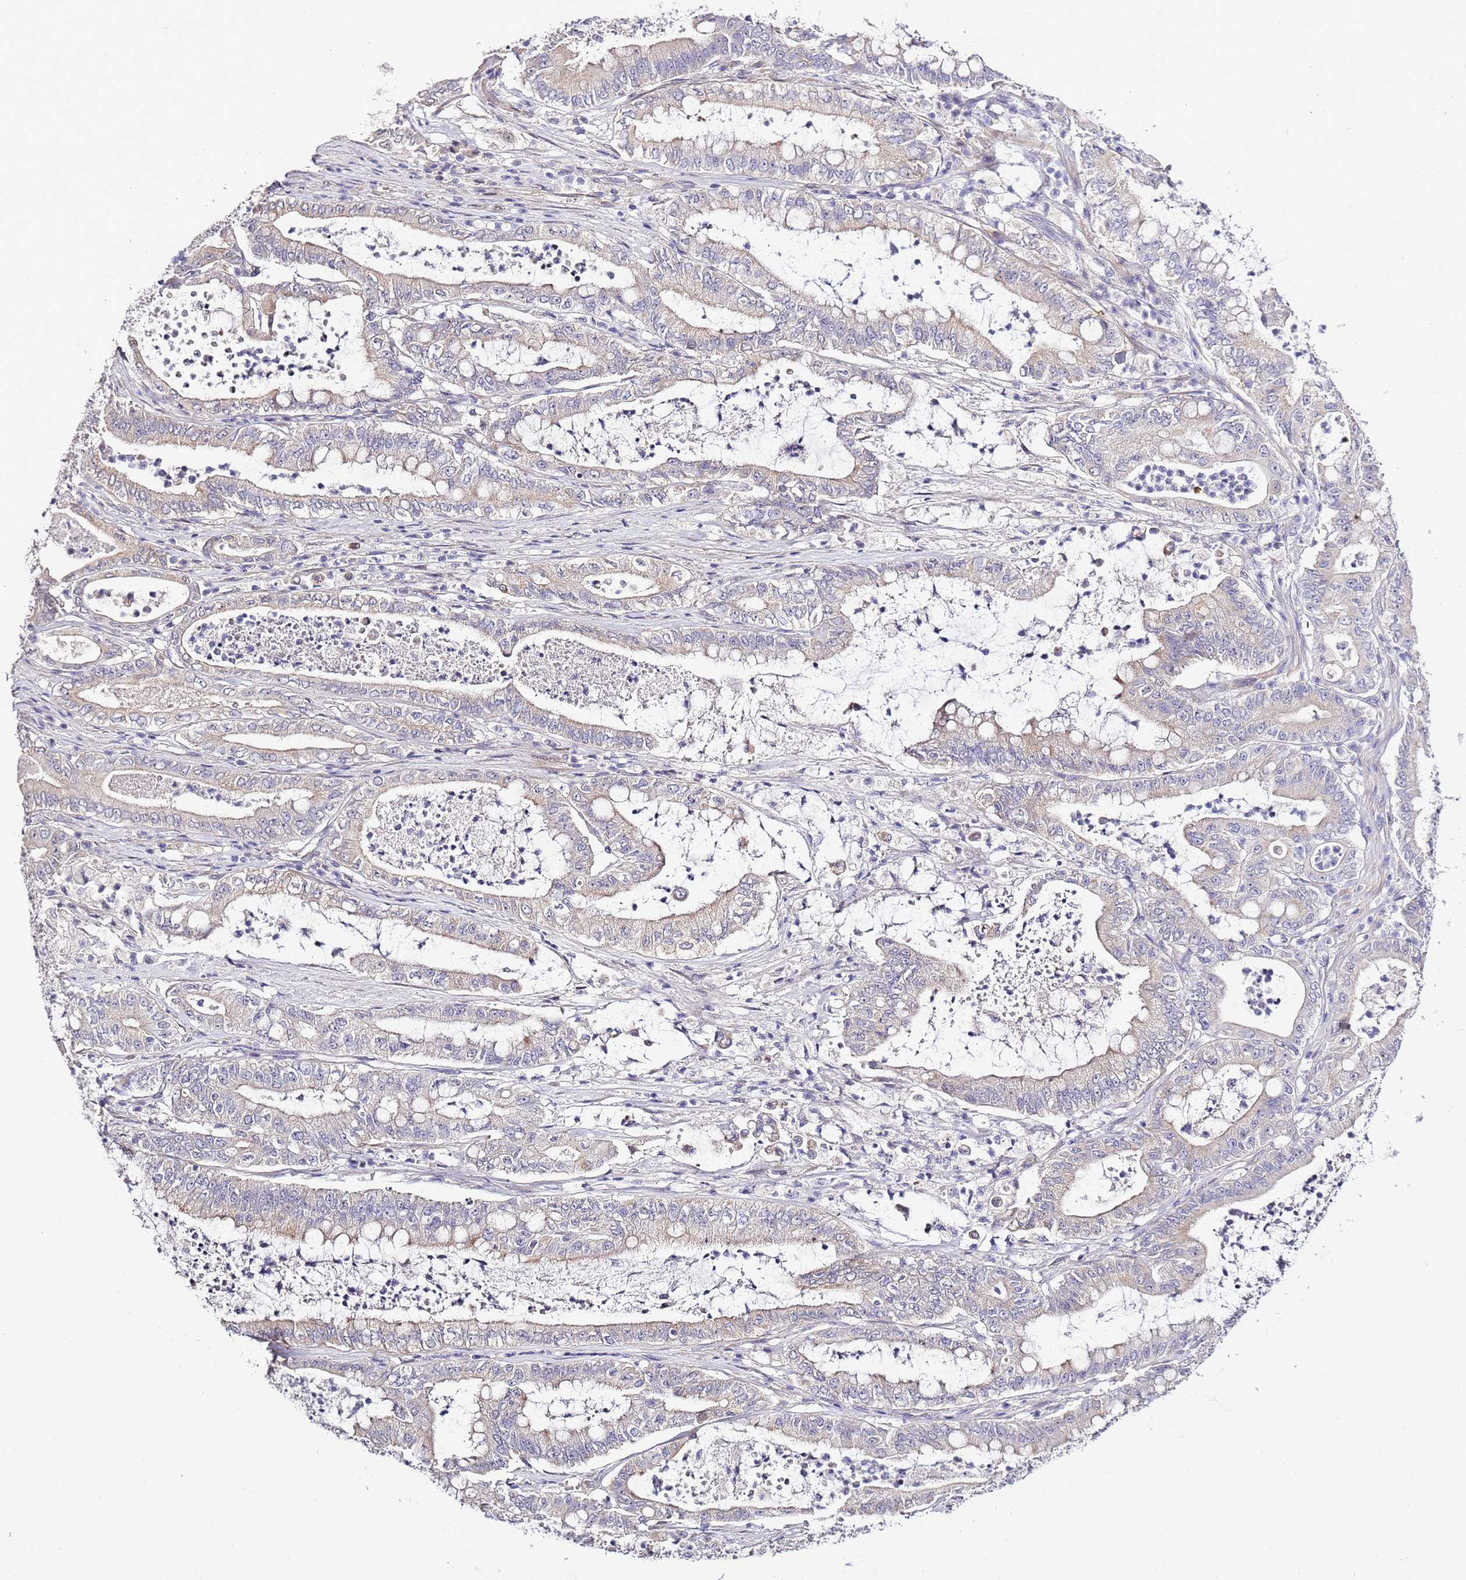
{"staining": {"intensity": "weak", "quantity": "<25%", "location": "cytoplasmic/membranous"}, "tissue": "pancreatic cancer", "cell_type": "Tumor cells", "image_type": "cancer", "snomed": [{"axis": "morphology", "description": "Adenocarcinoma, NOS"}, {"axis": "topography", "description": "Pancreas"}], "caption": "Immunohistochemistry of pancreatic cancer reveals no staining in tumor cells.", "gene": "LIPJ", "patient": {"sex": "male", "age": 71}}